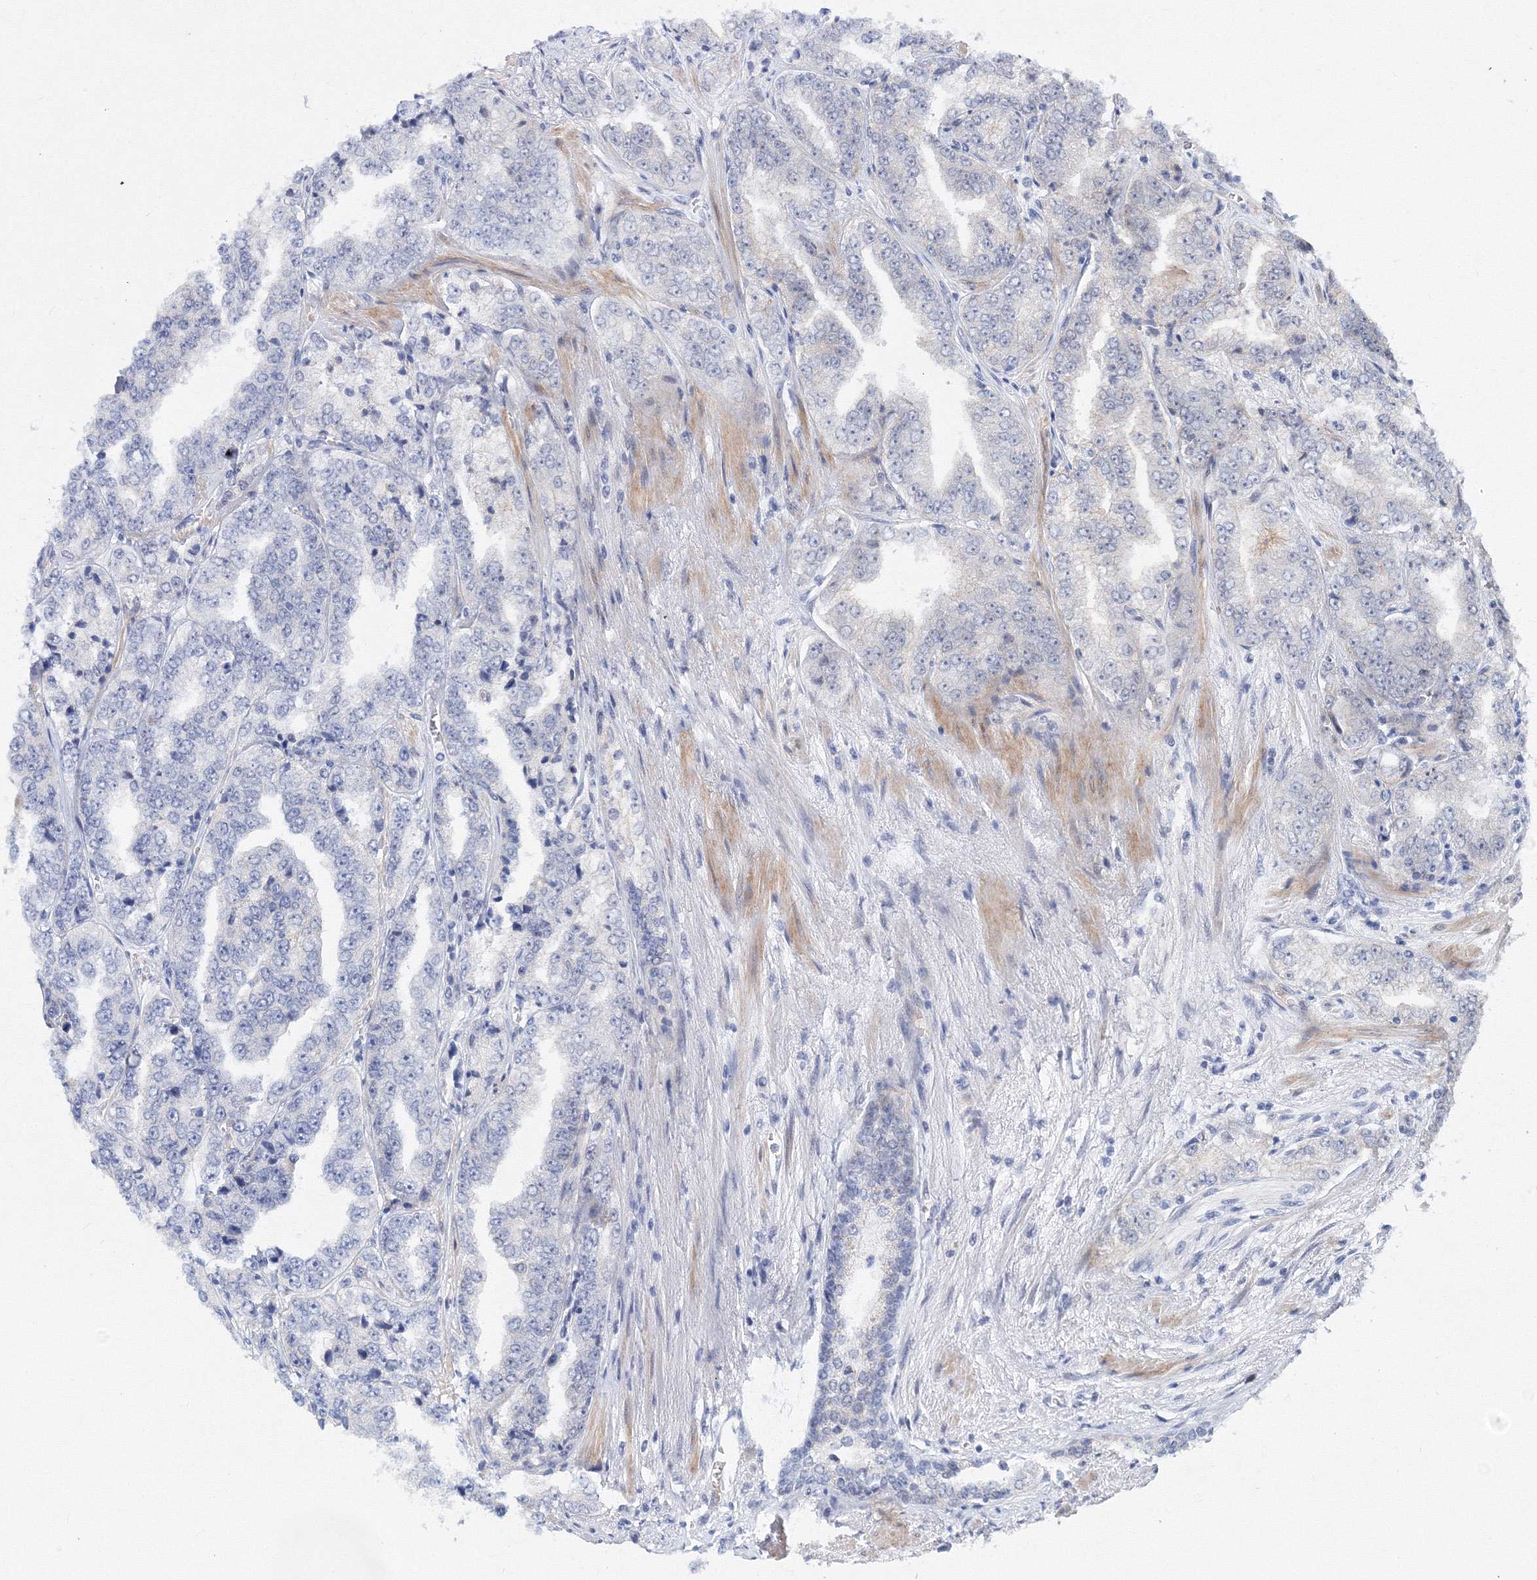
{"staining": {"intensity": "negative", "quantity": "none", "location": "none"}, "tissue": "prostate cancer", "cell_type": "Tumor cells", "image_type": "cancer", "snomed": [{"axis": "morphology", "description": "Adenocarcinoma, High grade"}, {"axis": "topography", "description": "Prostate"}], "caption": "An IHC histopathology image of prostate cancer (high-grade adenocarcinoma) is shown. There is no staining in tumor cells of prostate cancer (high-grade adenocarcinoma).", "gene": "C11orf52", "patient": {"sex": "male", "age": 71}}